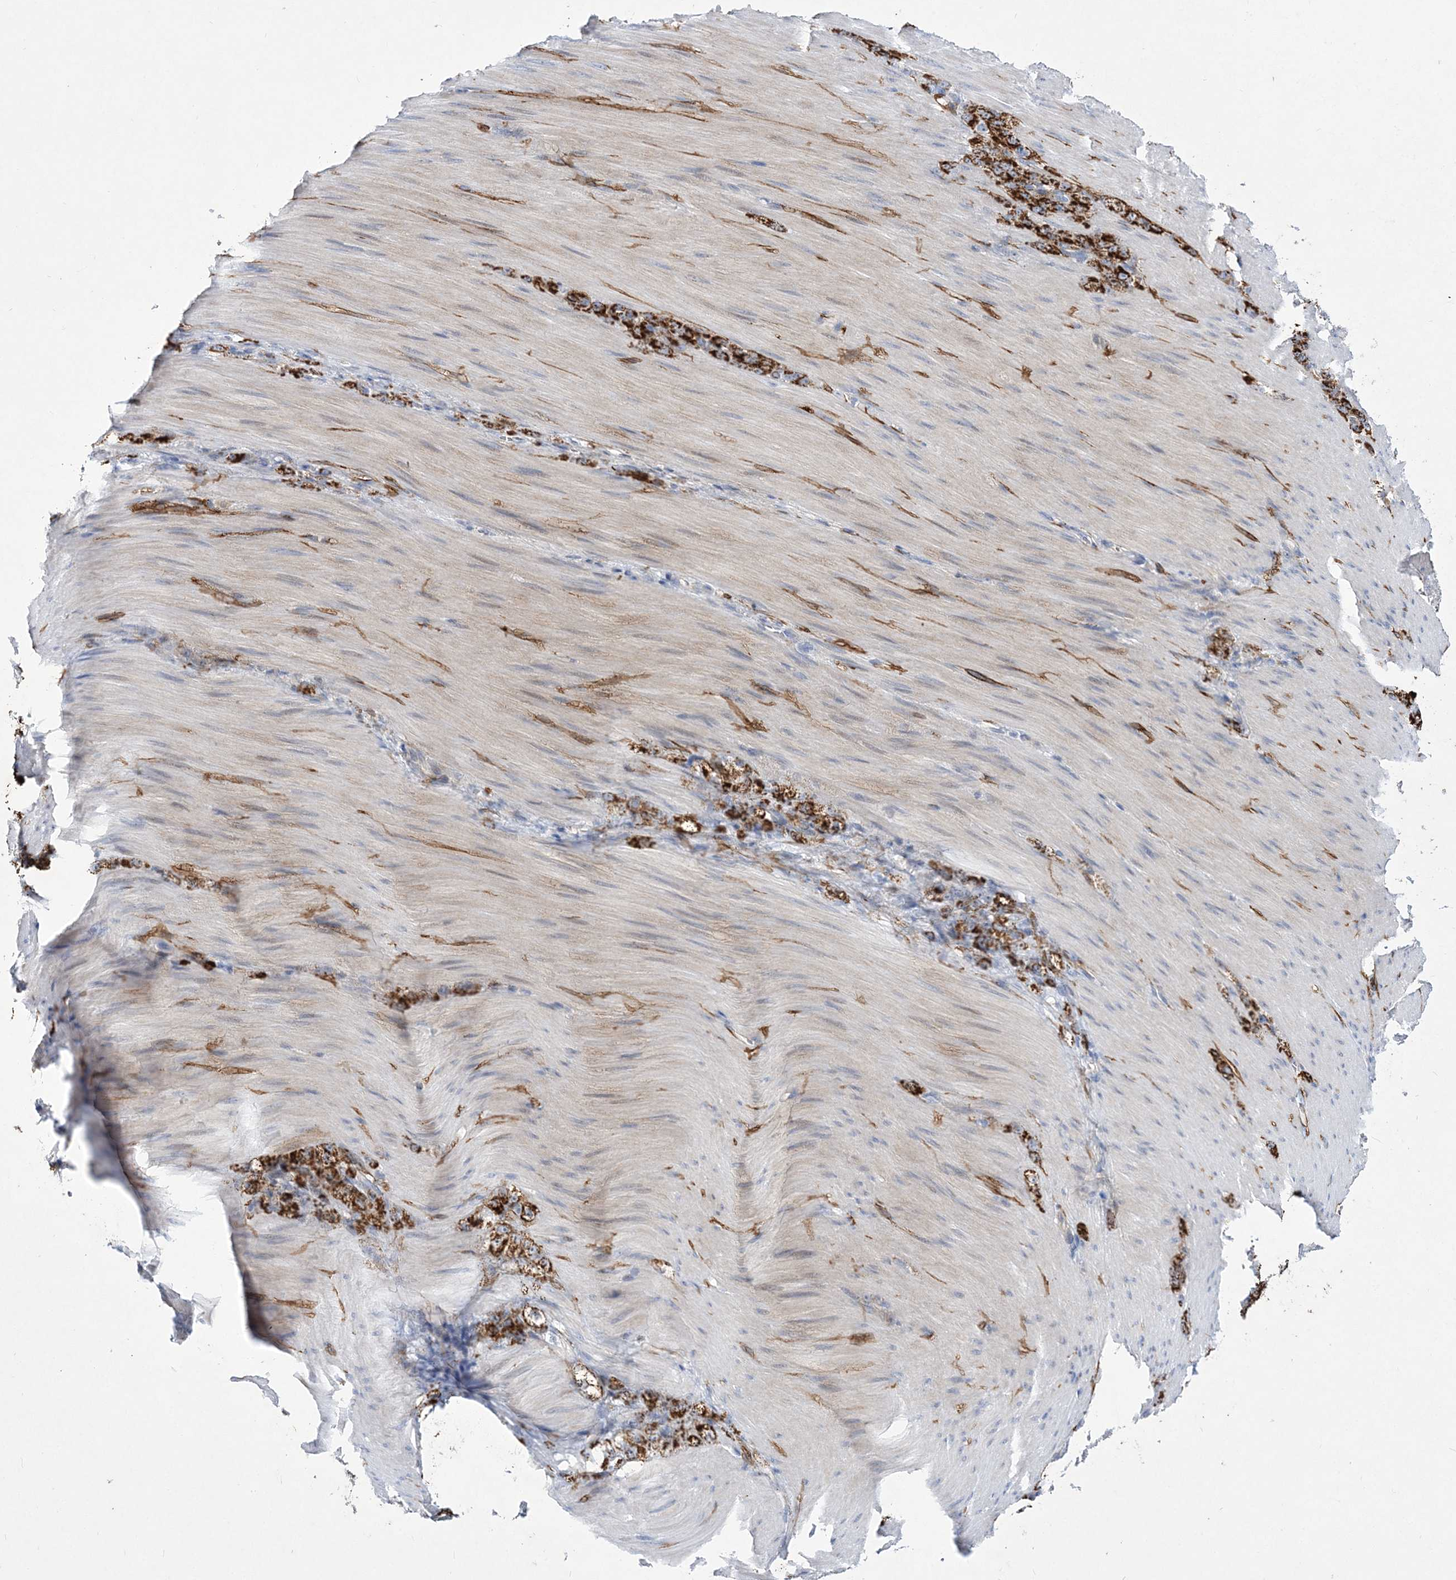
{"staining": {"intensity": "strong", "quantity": ">75%", "location": "cytoplasmic/membranous"}, "tissue": "stomach cancer", "cell_type": "Tumor cells", "image_type": "cancer", "snomed": [{"axis": "morphology", "description": "Normal tissue, NOS"}, {"axis": "morphology", "description": "Adenocarcinoma, NOS"}, {"axis": "topography", "description": "Stomach"}], "caption": "Protein analysis of stomach cancer (adenocarcinoma) tissue displays strong cytoplasmic/membranous staining in approximately >75% of tumor cells.", "gene": "ANO1", "patient": {"sex": "male", "age": 82}}